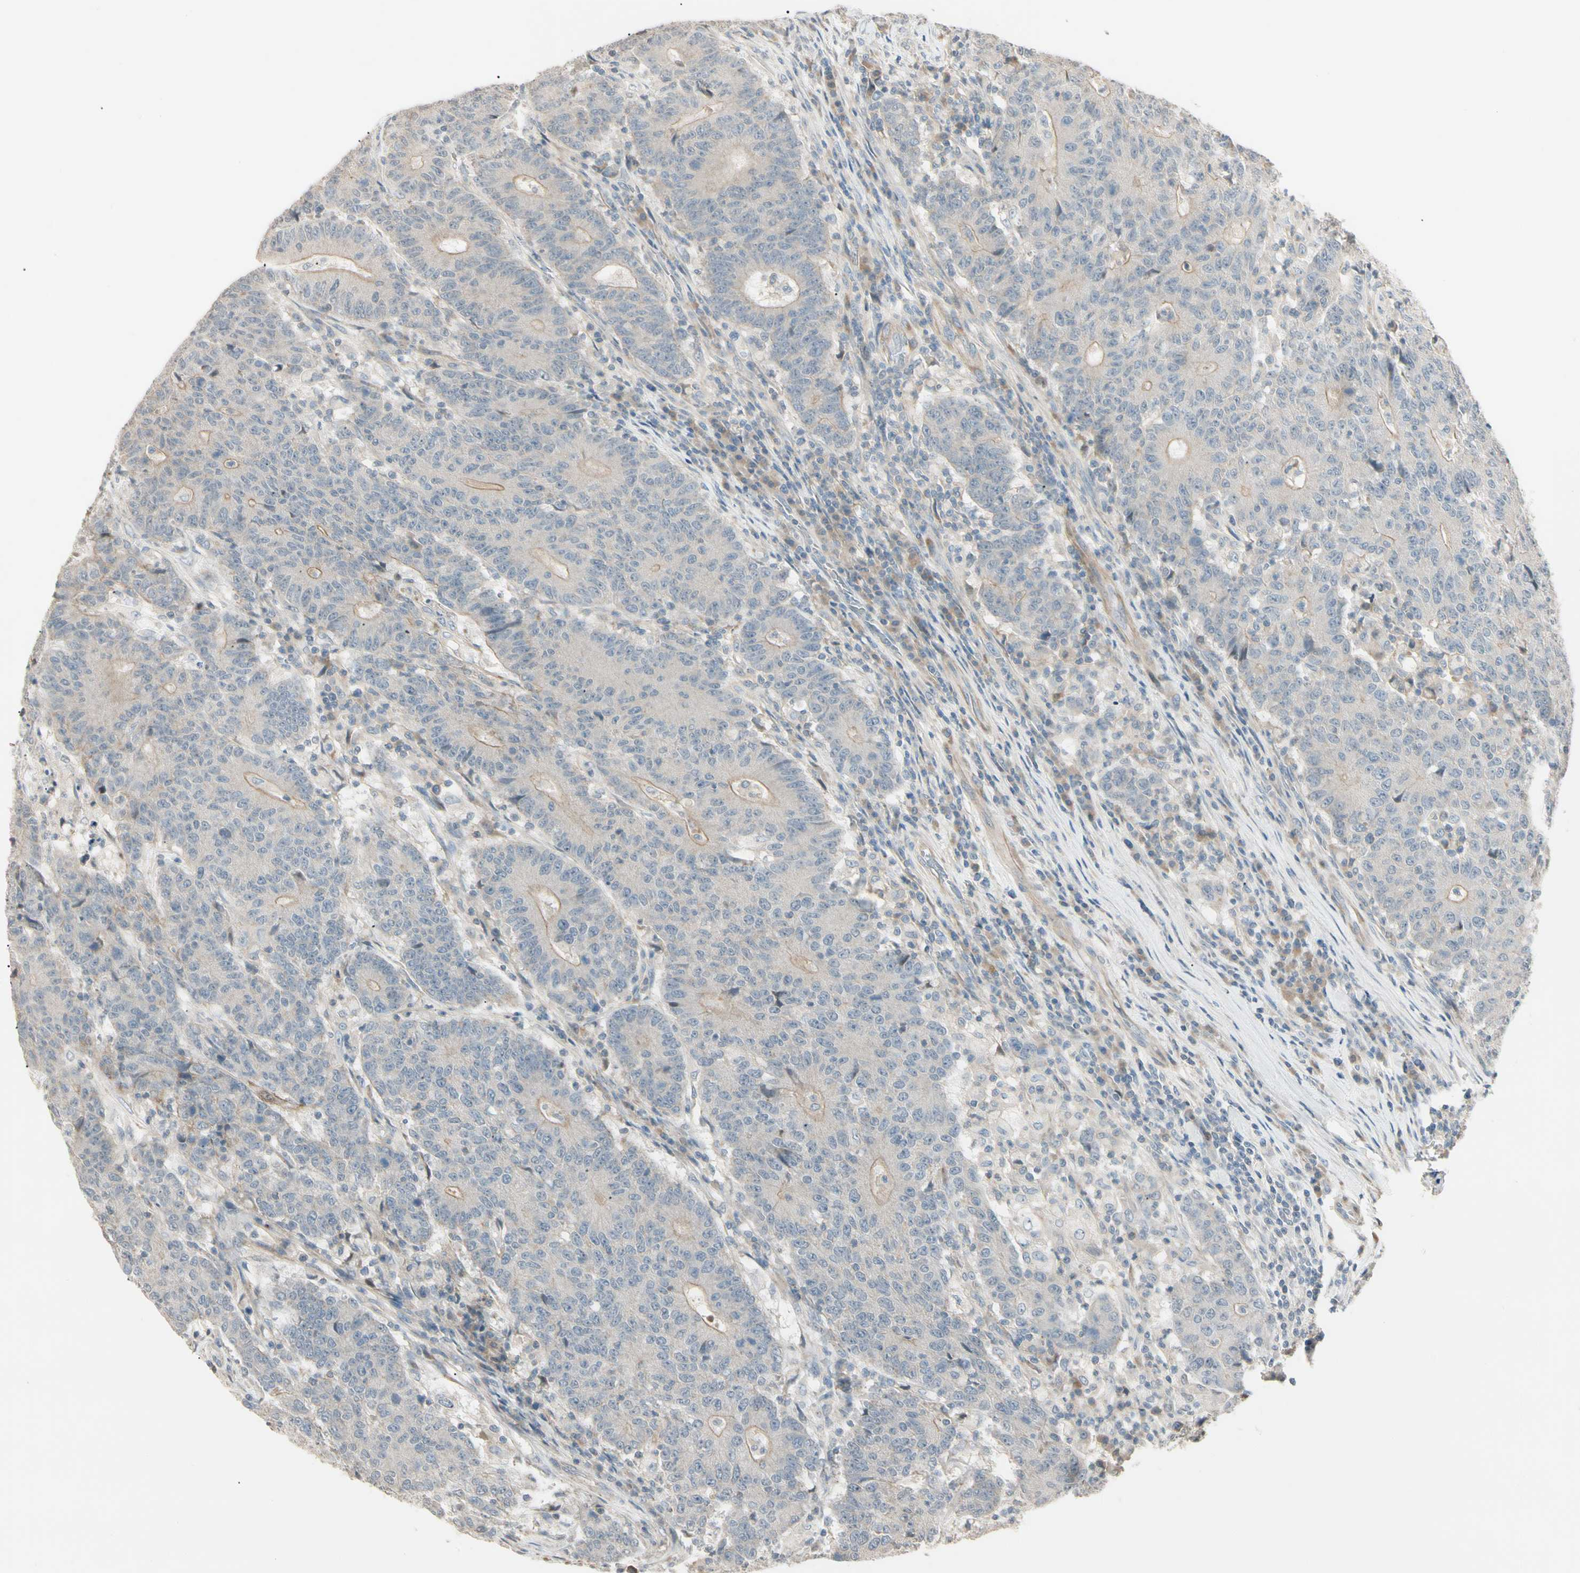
{"staining": {"intensity": "weak", "quantity": "<25%", "location": "cytoplasmic/membranous"}, "tissue": "colorectal cancer", "cell_type": "Tumor cells", "image_type": "cancer", "snomed": [{"axis": "morphology", "description": "Normal tissue, NOS"}, {"axis": "morphology", "description": "Adenocarcinoma, NOS"}, {"axis": "topography", "description": "Colon"}], "caption": "Tumor cells are negative for protein expression in human colorectal cancer (adenocarcinoma).", "gene": "P3H2", "patient": {"sex": "female", "age": 75}}